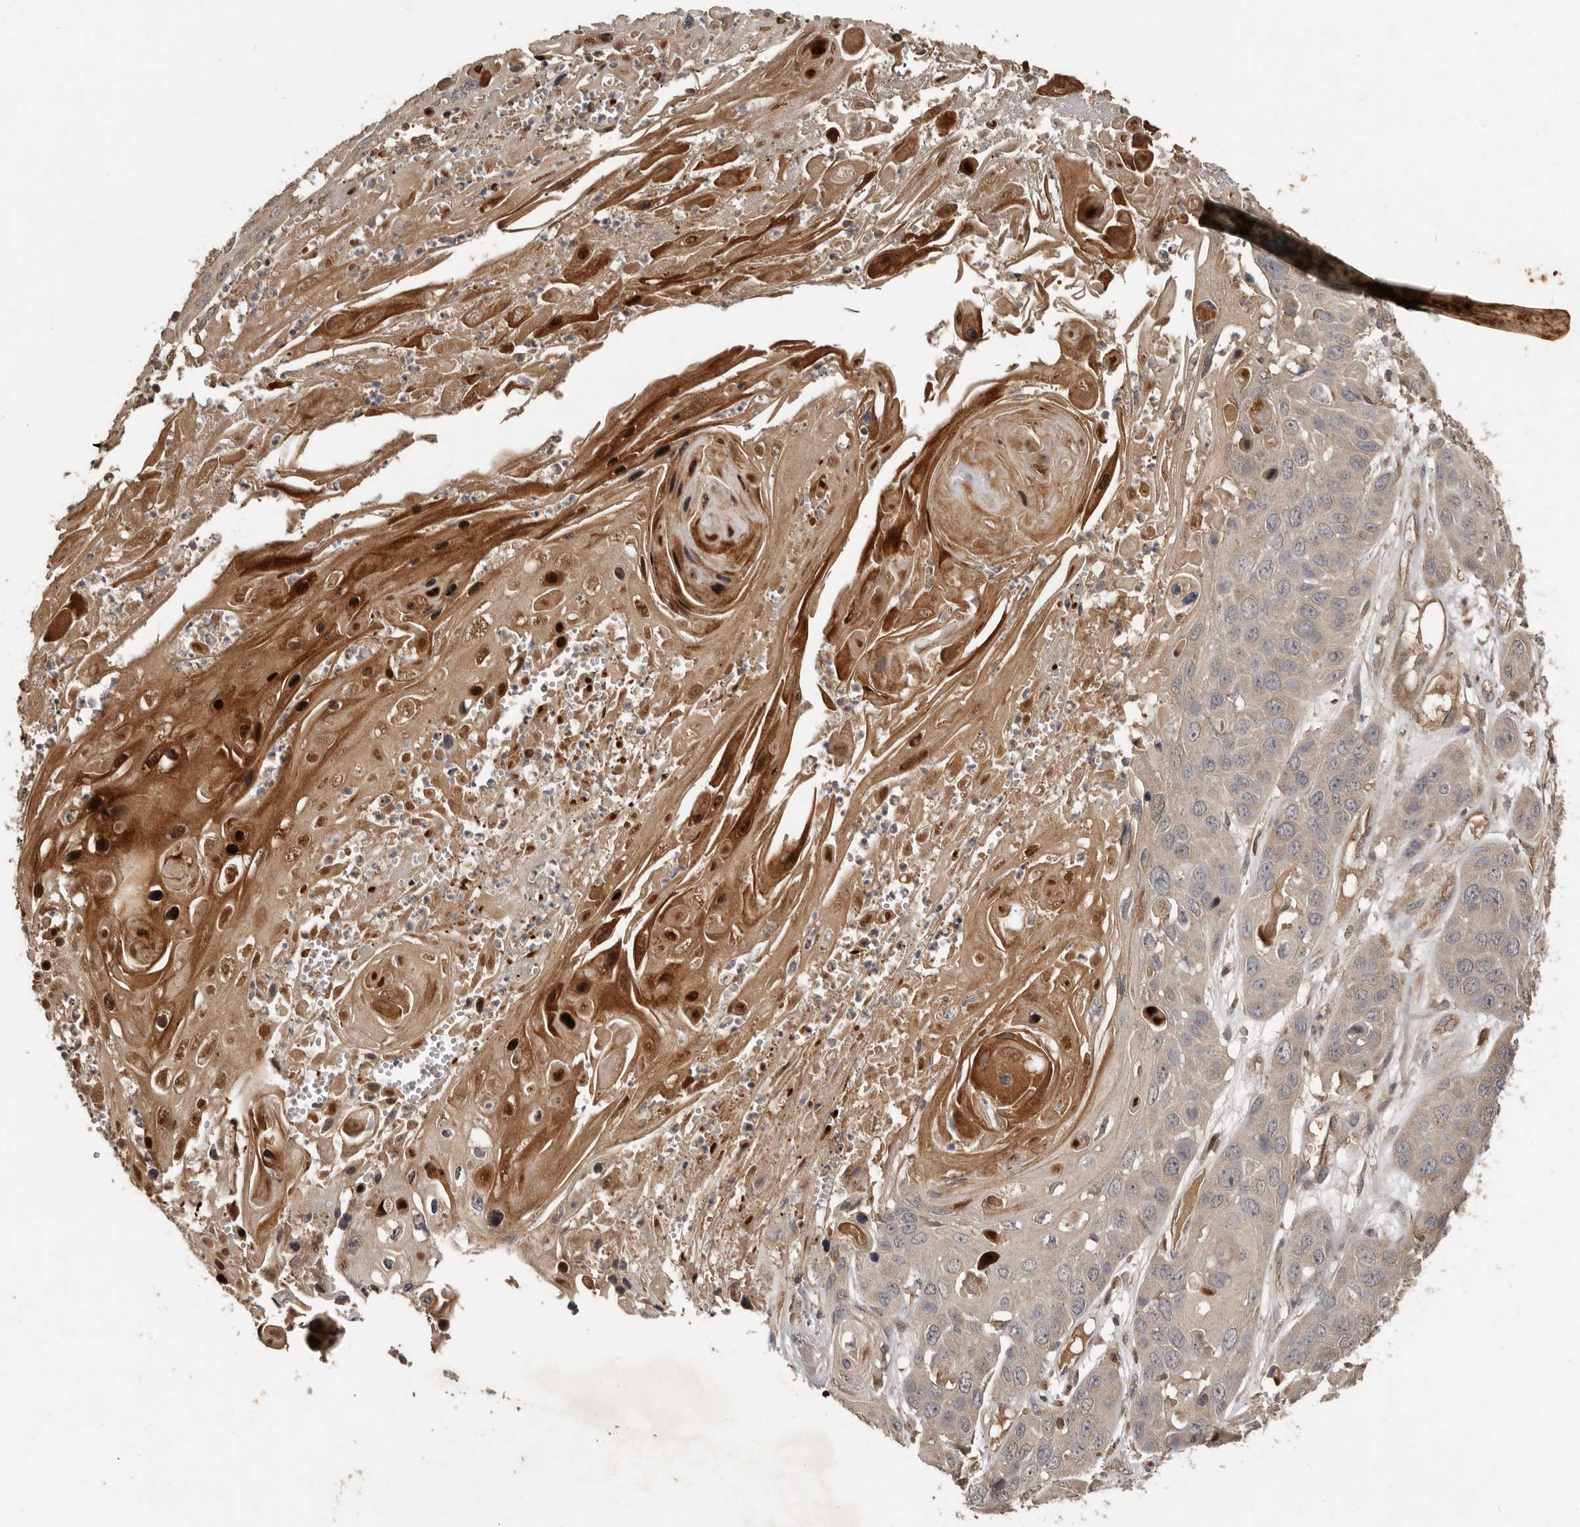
{"staining": {"intensity": "weak", "quantity": "<25%", "location": "cytoplasmic/membranous"}, "tissue": "skin cancer", "cell_type": "Tumor cells", "image_type": "cancer", "snomed": [{"axis": "morphology", "description": "Squamous cell carcinoma, NOS"}, {"axis": "topography", "description": "Skin"}], "caption": "Tumor cells show no significant protein expression in skin squamous cell carcinoma.", "gene": "KIF26B", "patient": {"sex": "male", "age": 55}}